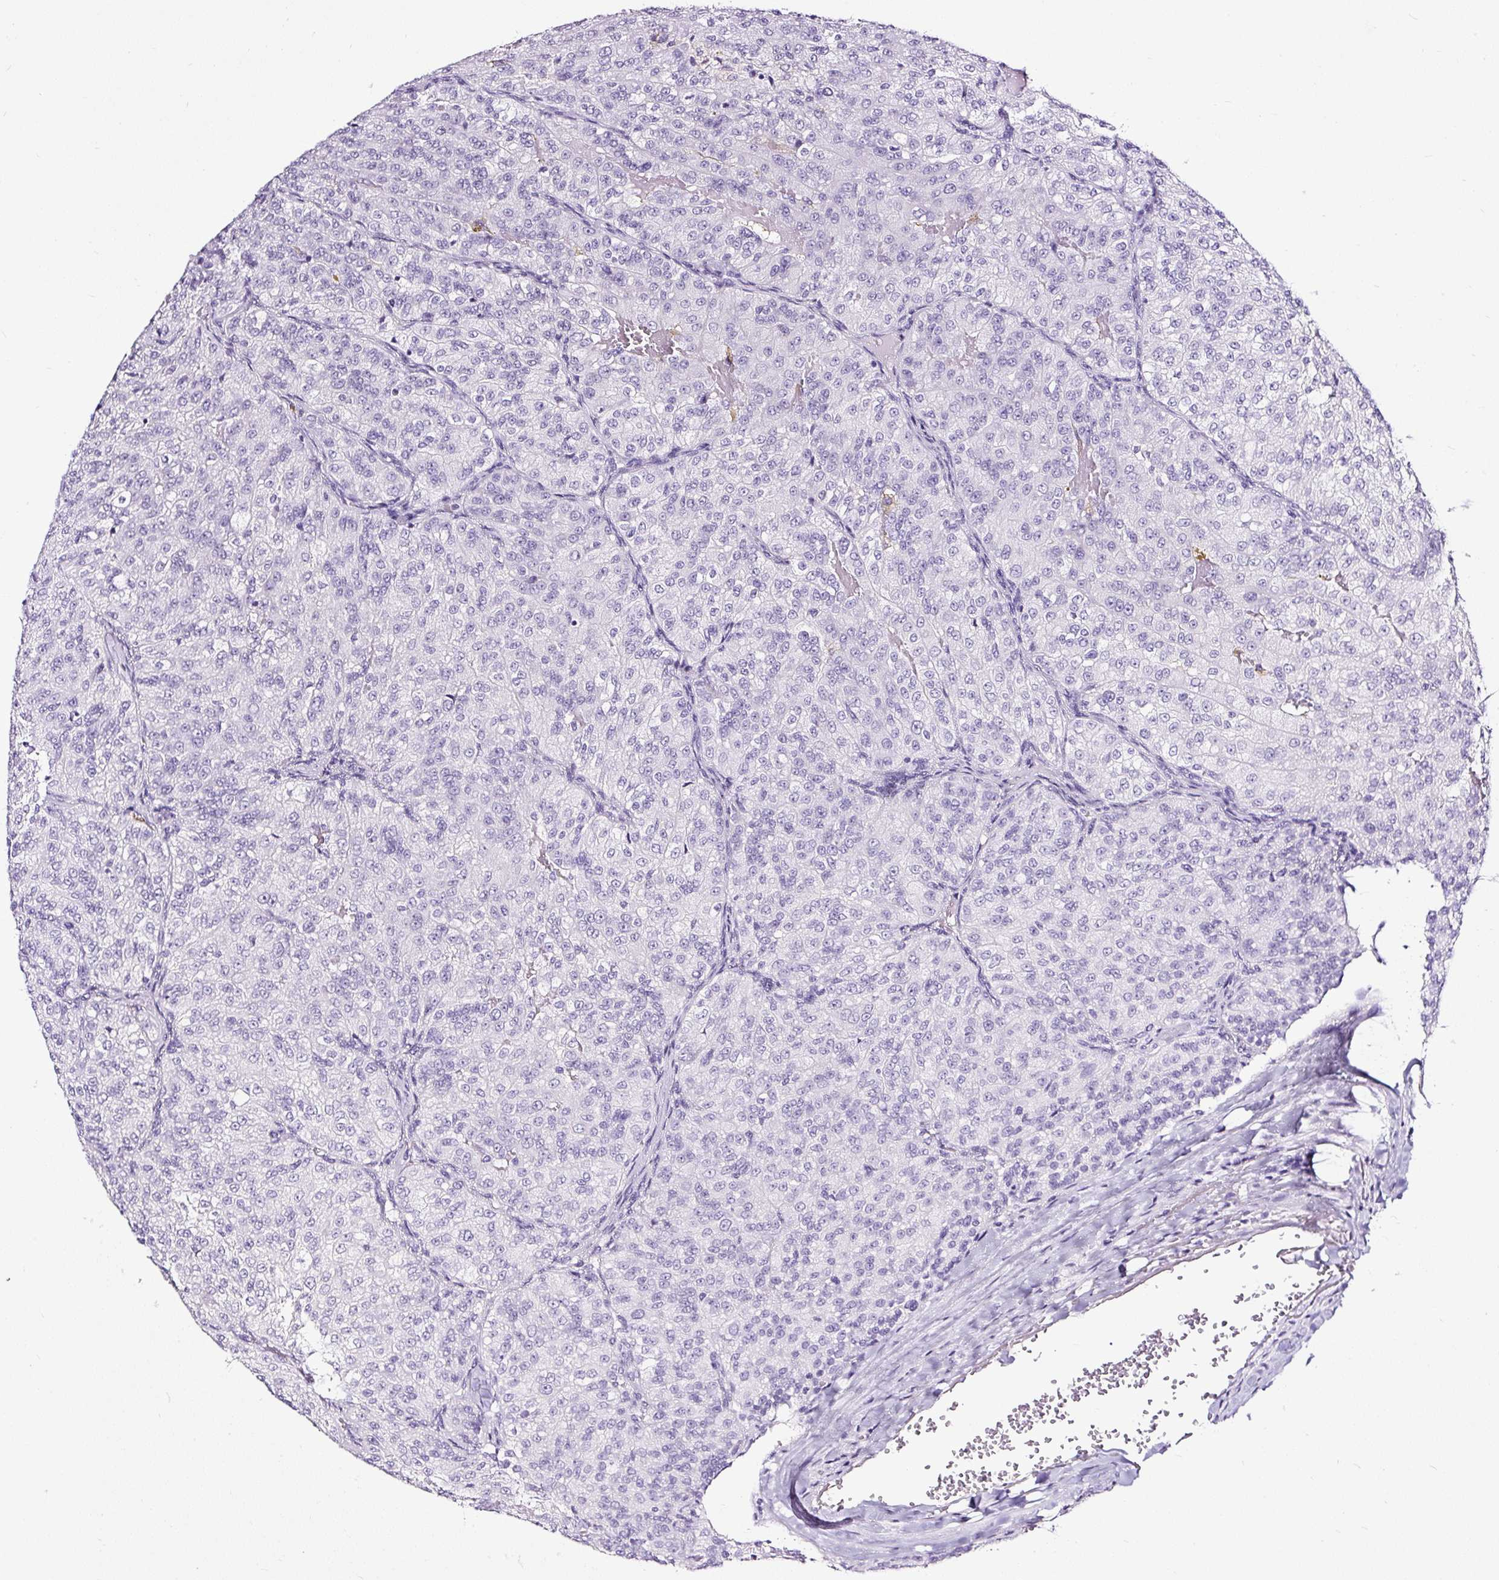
{"staining": {"intensity": "negative", "quantity": "none", "location": "none"}, "tissue": "renal cancer", "cell_type": "Tumor cells", "image_type": "cancer", "snomed": [{"axis": "morphology", "description": "Adenocarcinoma, NOS"}, {"axis": "topography", "description": "Kidney"}], "caption": "A high-resolution micrograph shows immunohistochemistry staining of adenocarcinoma (renal), which shows no significant positivity in tumor cells.", "gene": "NPHS2", "patient": {"sex": "female", "age": 63}}